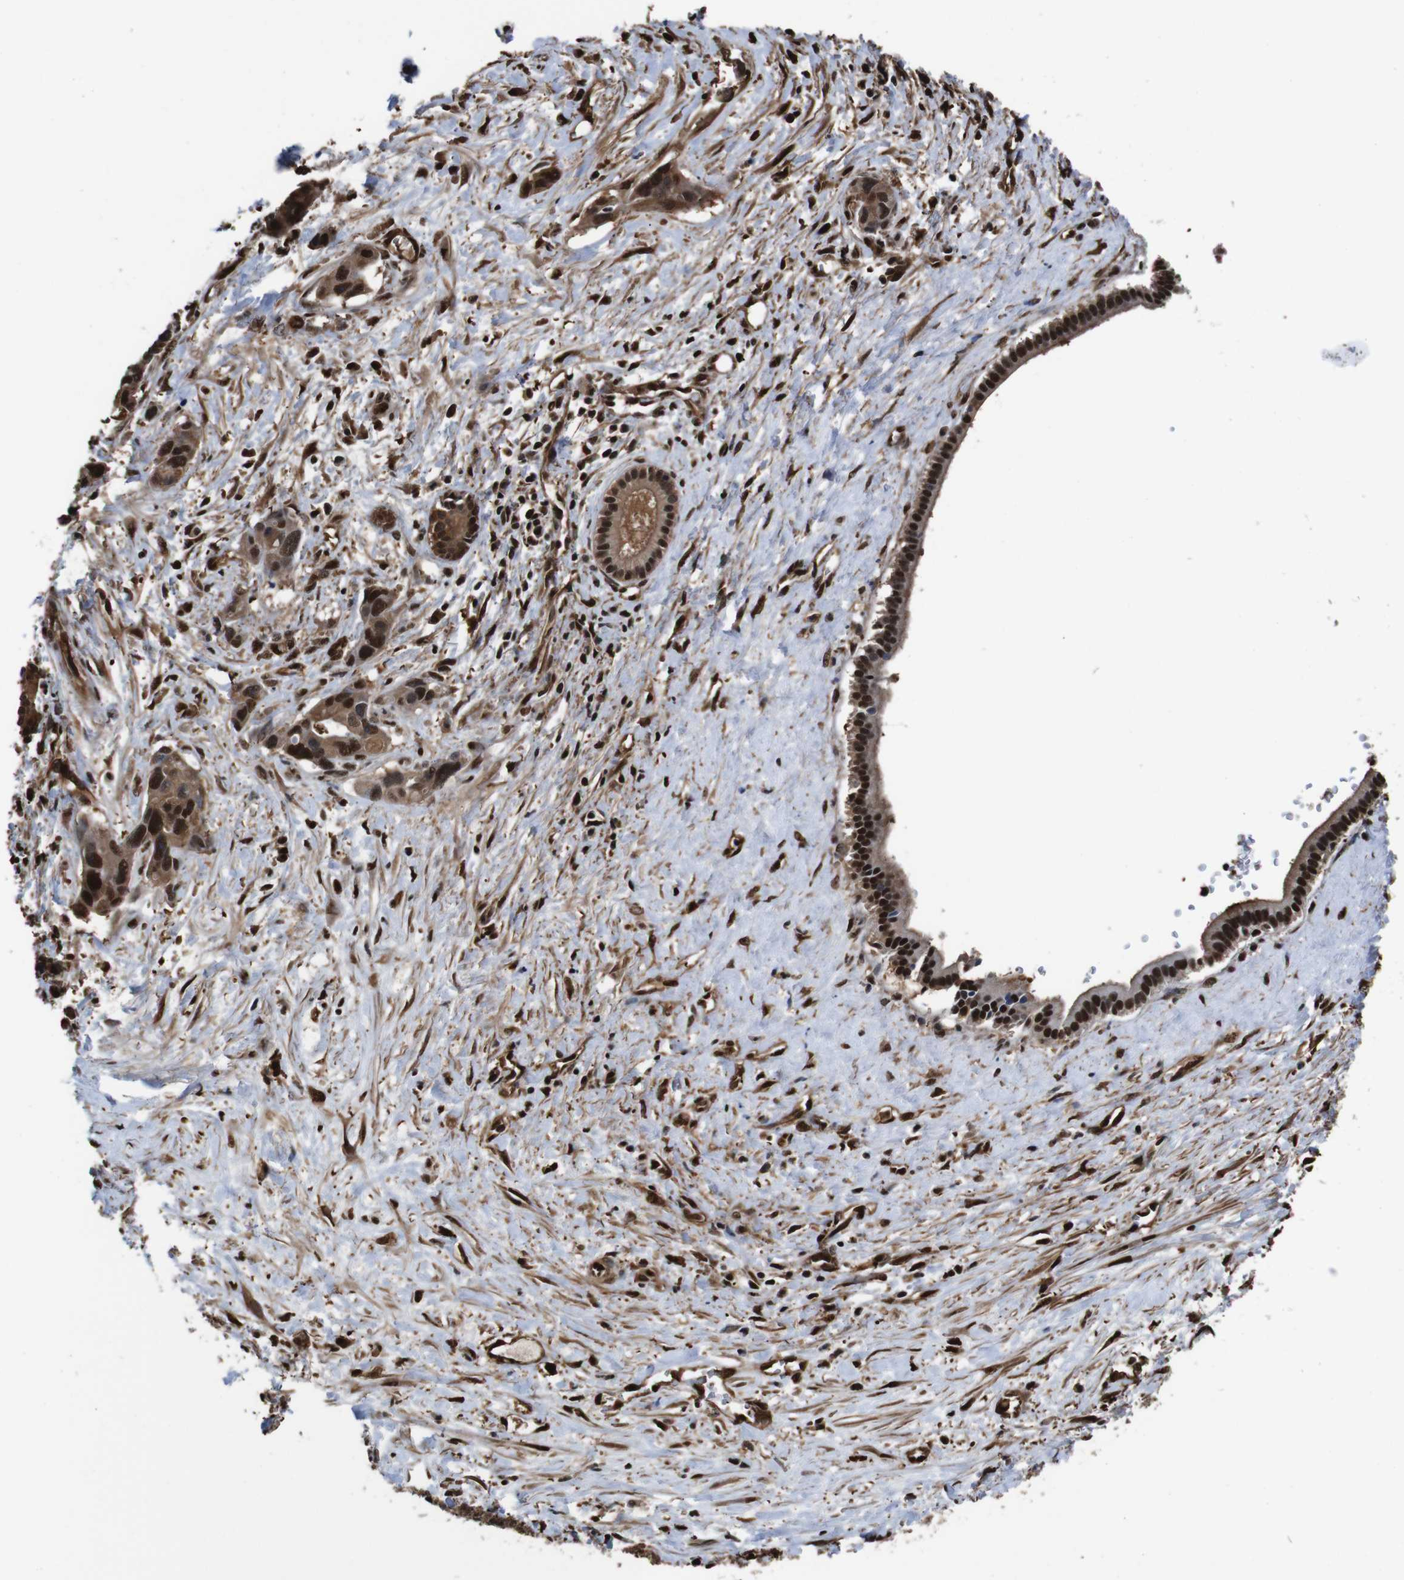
{"staining": {"intensity": "moderate", "quantity": ">75%", "location": "cytoplasmic/membranous,nuclear"}, "tissue": "liver cancer", "cell_type": "Tumor cells", "image_type": "cancer", "snomed": [{"axis": "morphology", "description": "Cholangiocarcinoma"}, {"axis": "topography", "description": "Liver"}], "caption": "IHC (DAB (3,3'-diaminobenzidine)) staining of human liver cancer (cholangiocarcinoma) displays moderate cytoplasmic/membranous and nuclear protein staining in about >75% of tumor cells.", "gene": "VCP", "patient": {"sex": "female", "age": 65}}